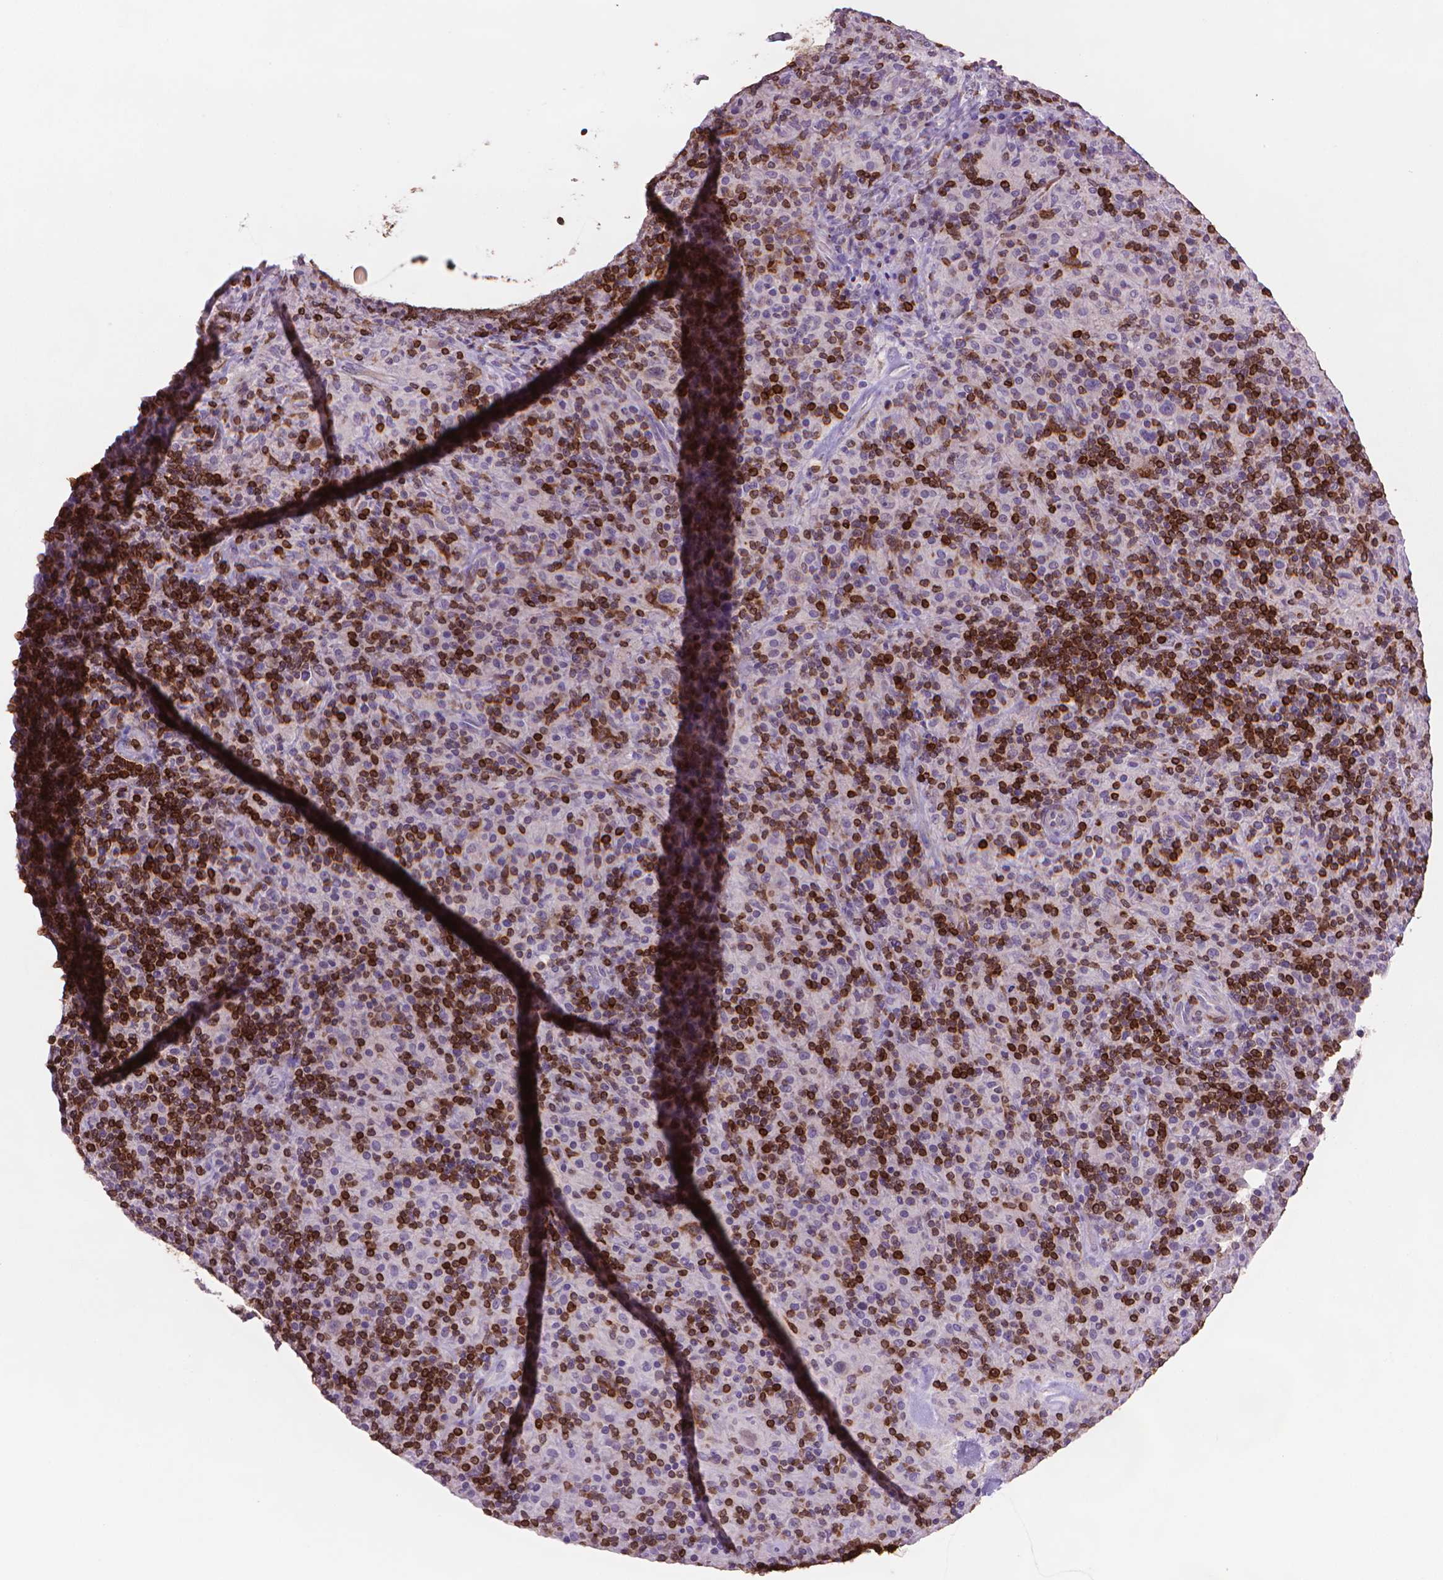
{"staining": {"intensity": "negative", "quantity": "none", "location": "none"}, "tissue": "lymphoma", "cell_type": "Tumor cells", "image_type": "cancer", "snomed": [{"axis": "morphology", "description": "Hodgkin's disease, NOS"}, {"axis": "topography", "description": "Lymph node"}], "caption": "Image shows no significant protein positivity in tumor cells of Hodgkin's disease.", "gene": "BCL2", "patient": {"sex": "male", "age": 70}}